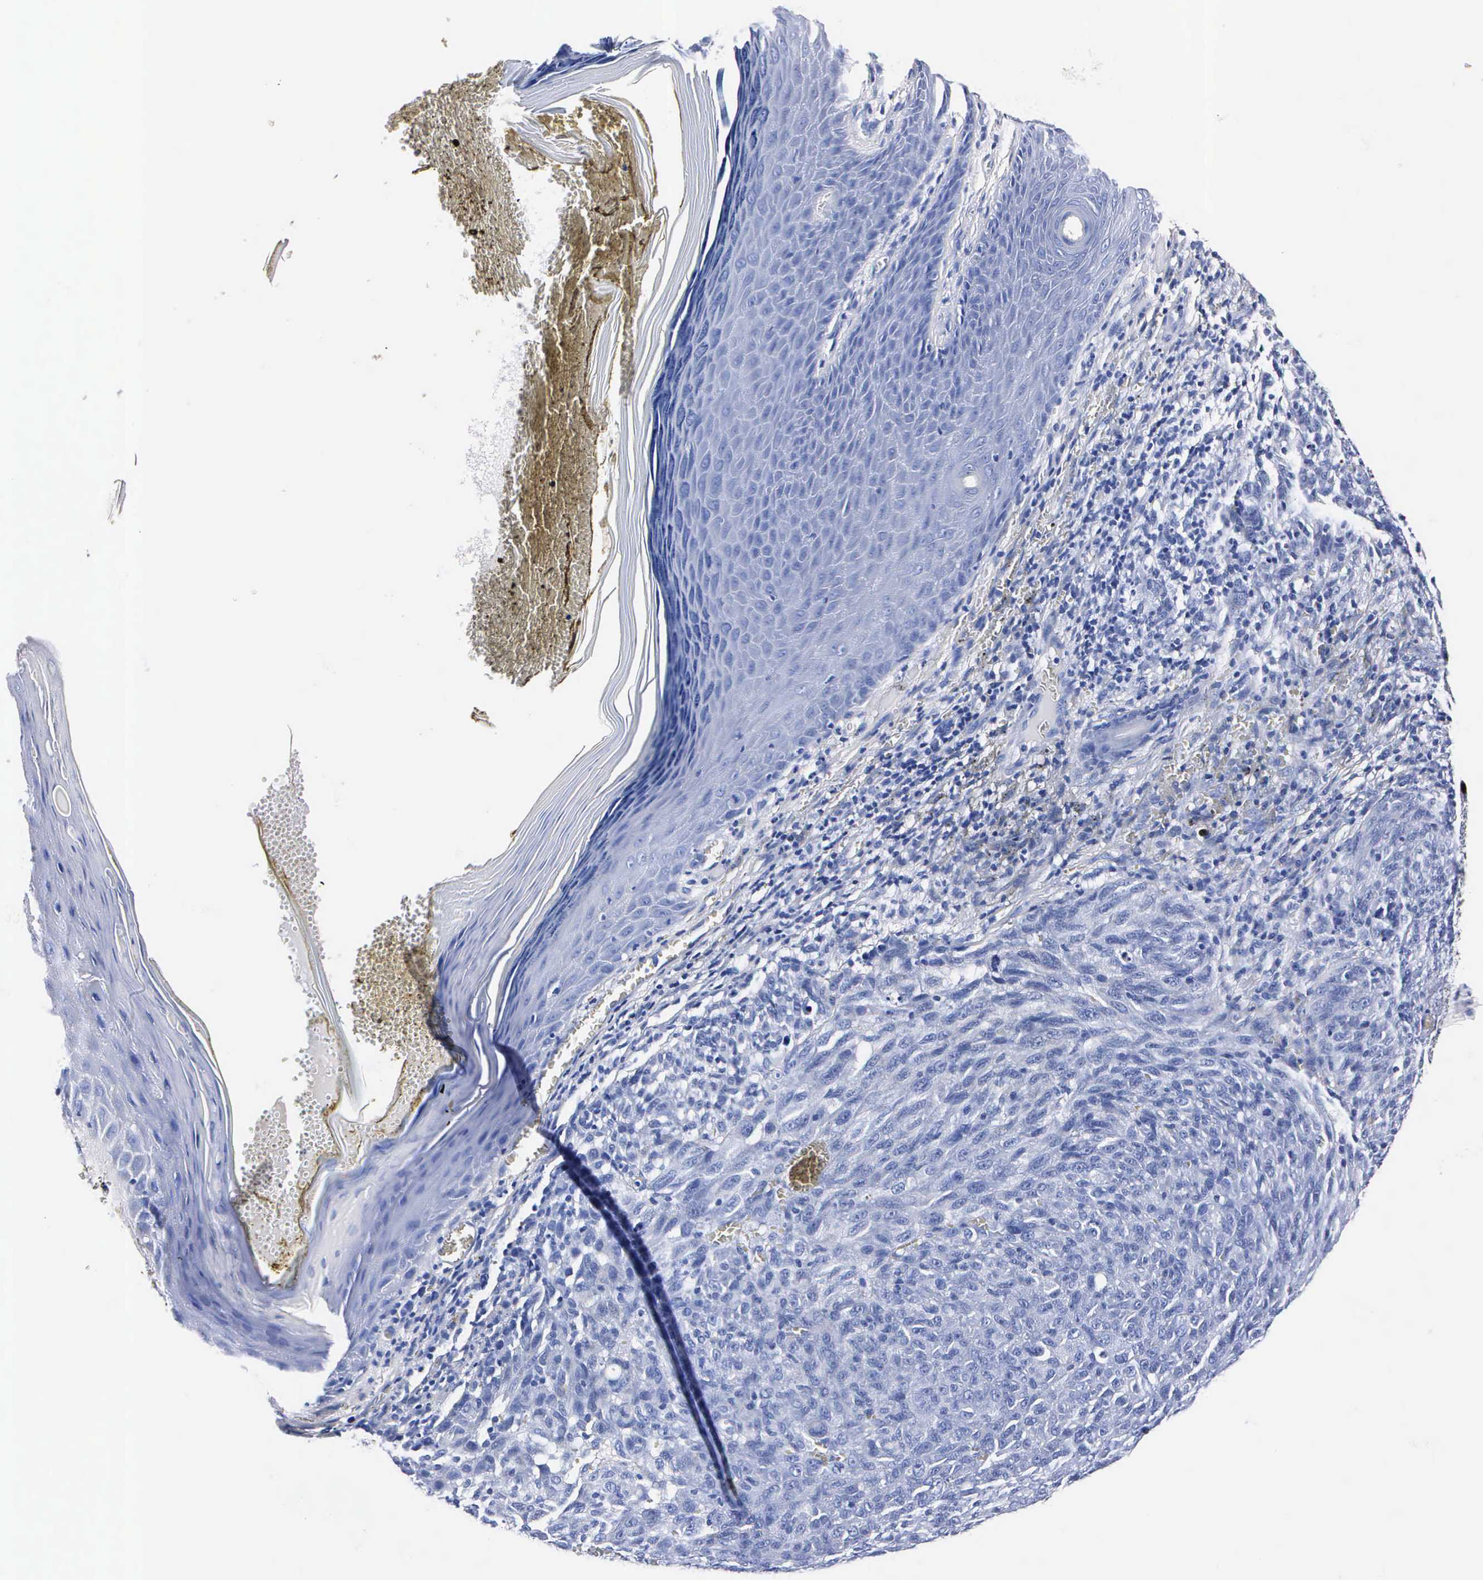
{"staining": {"intensity": "negative", "quantity": "none", "location": "none"}, "tissue": "melanoma", "cell_type": "Tumor cells", "image_type": "cancer", "snomed": [{"axis": "morphology", "description": "Malignant melanoma, NOS"}, {"axis": "topography", "description": "Skin"}], "caption": "Melanoma was stained to show a protein in brown. There is no significant expression in tumor cells.", "gene": "ENO2", "patient": {"sex": "male", "age": 76}}